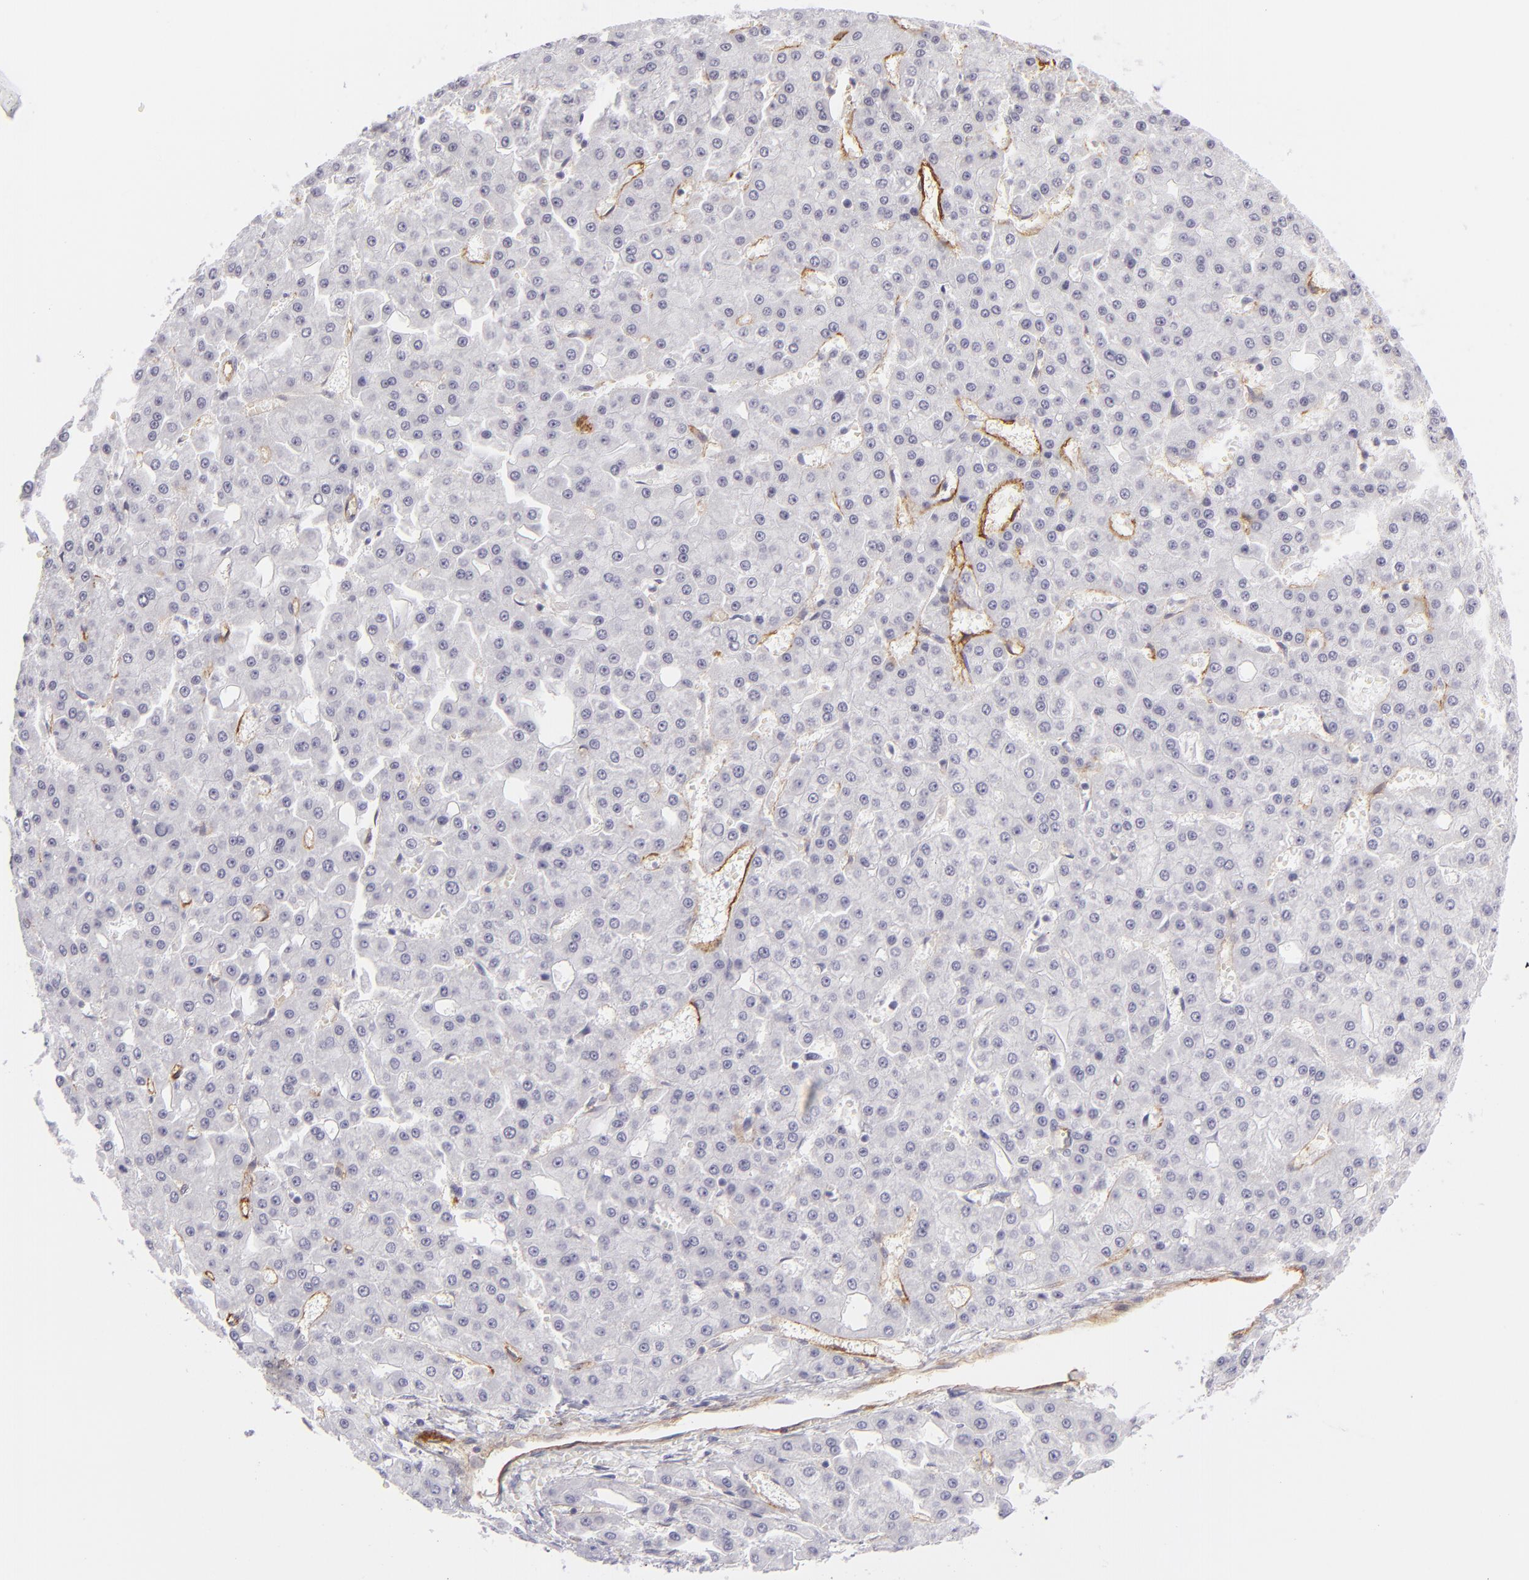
{"staining": {"intensity": "negative", "quantity": "none", "location": "none"}, "tissue": "liver cancer", "cell_type": "Tumor cells", "image_type": "cancer", "snomed": [{"axis": "morphology", "description": "Carcinoma, Hepatocellular, NOS"}, {"axis": "topography", "description": "Liver"}], "caption": "Protein analysis of liver hepatocellular carcinoma exhibits no significant expression in tumor cells.", "gene": "THBD", "patient": {"sex": "male", "age": 47}}